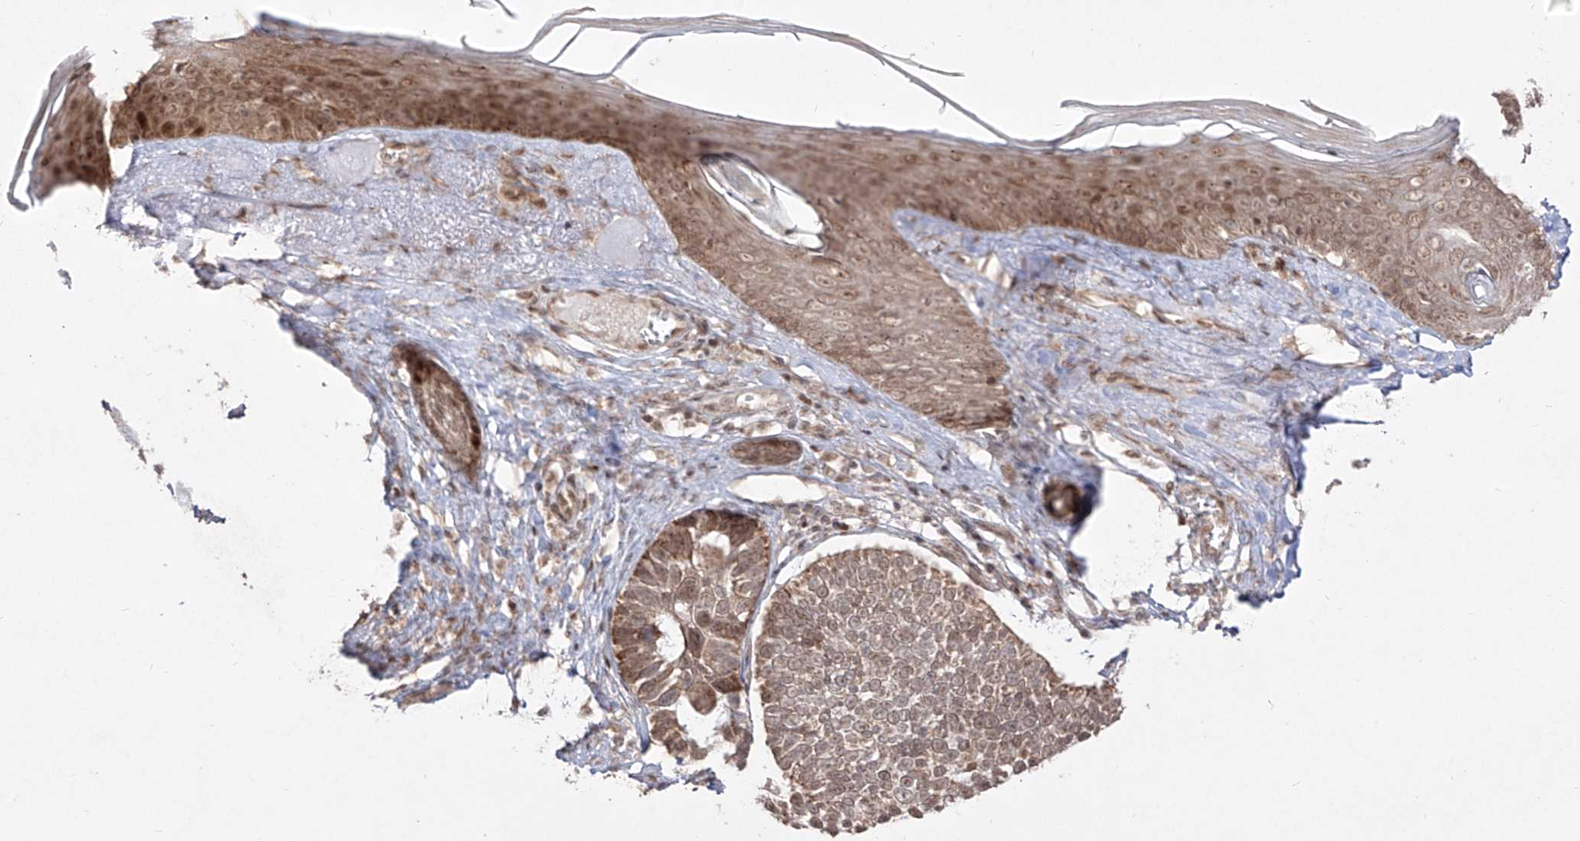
{"staining": {"intensity": "moderate", "quantity": ">75%", "location": "cytoplasmic/membranous,nuclear"}, "tissue": "skin cancer", "cell_type": "Tumor cells", "image_type": "cancer", "snomed": [{"axis": "morphology", "description": "Basal cell carcinoma"}, {"axis": "topography", "description": "Skin"}], "caption": "Approximately >75% of tumor cells in human skin basal cell carcinoma demonstrate moderate cytoplasmic/membranous and nuclear protein expression as visualized by brown immunohistochemical staining.", "gene": "SNRNP27", "patient": {"sex": "male", "age": 62}}